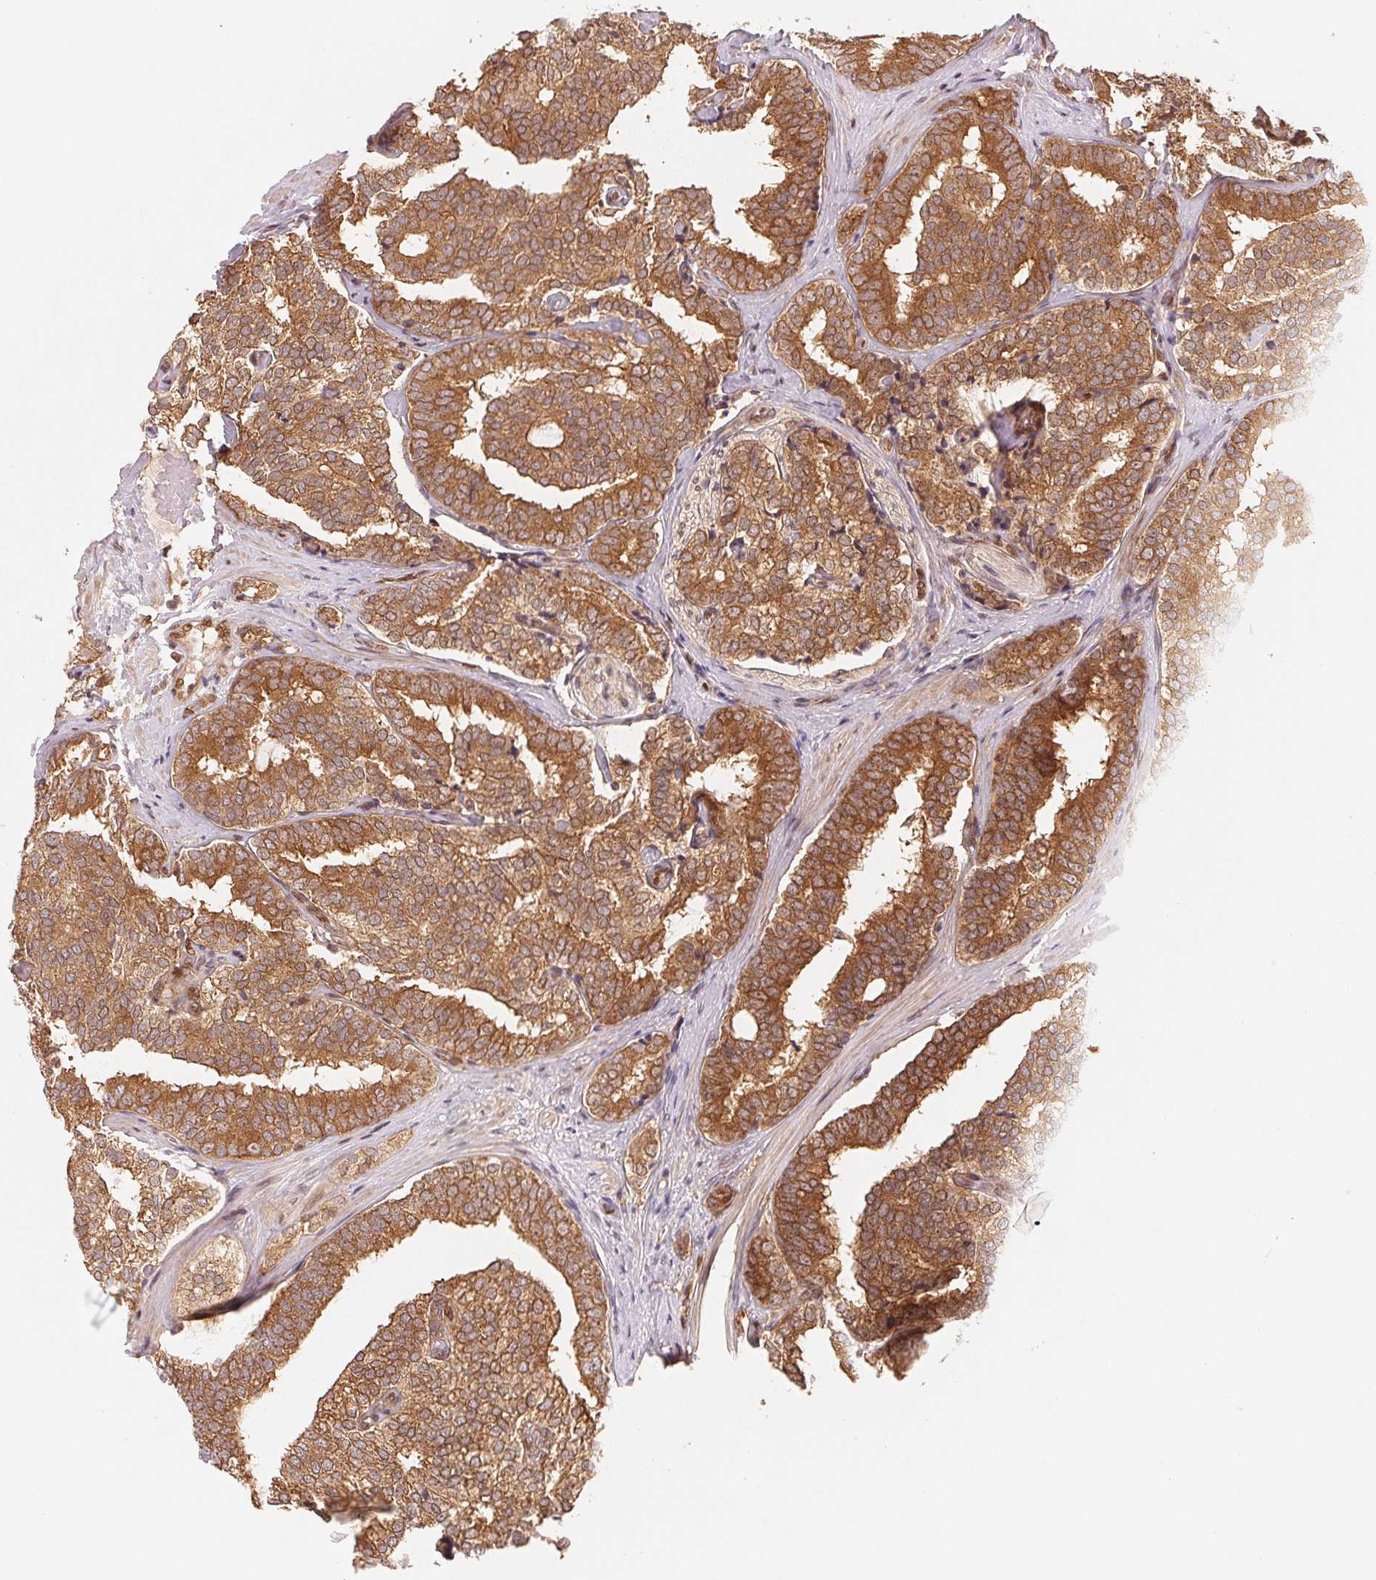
{"staining": {"intensity": "moderate", "quantity": ">75%", "location": "cytoplasmic/membranous,nuclear"}, "tissue": "prostate cancer", "cell_type": "Tumor cells", "image_type": "cancer", "snomed": [{"axis": "morphology", "description": "Adenocarcinoma, High grade"}, {"axis": "topography", "description": "Prostate"}], "caption": "There is medium levels of moderate cytoplasmic/membranous and nuclear expression in tumor cells of prostate cancer, as demonstrated by immunohistochemical staining (brown color).", "gene": "CCDC102B", "patient": {"sex": "male", "age": 72}}